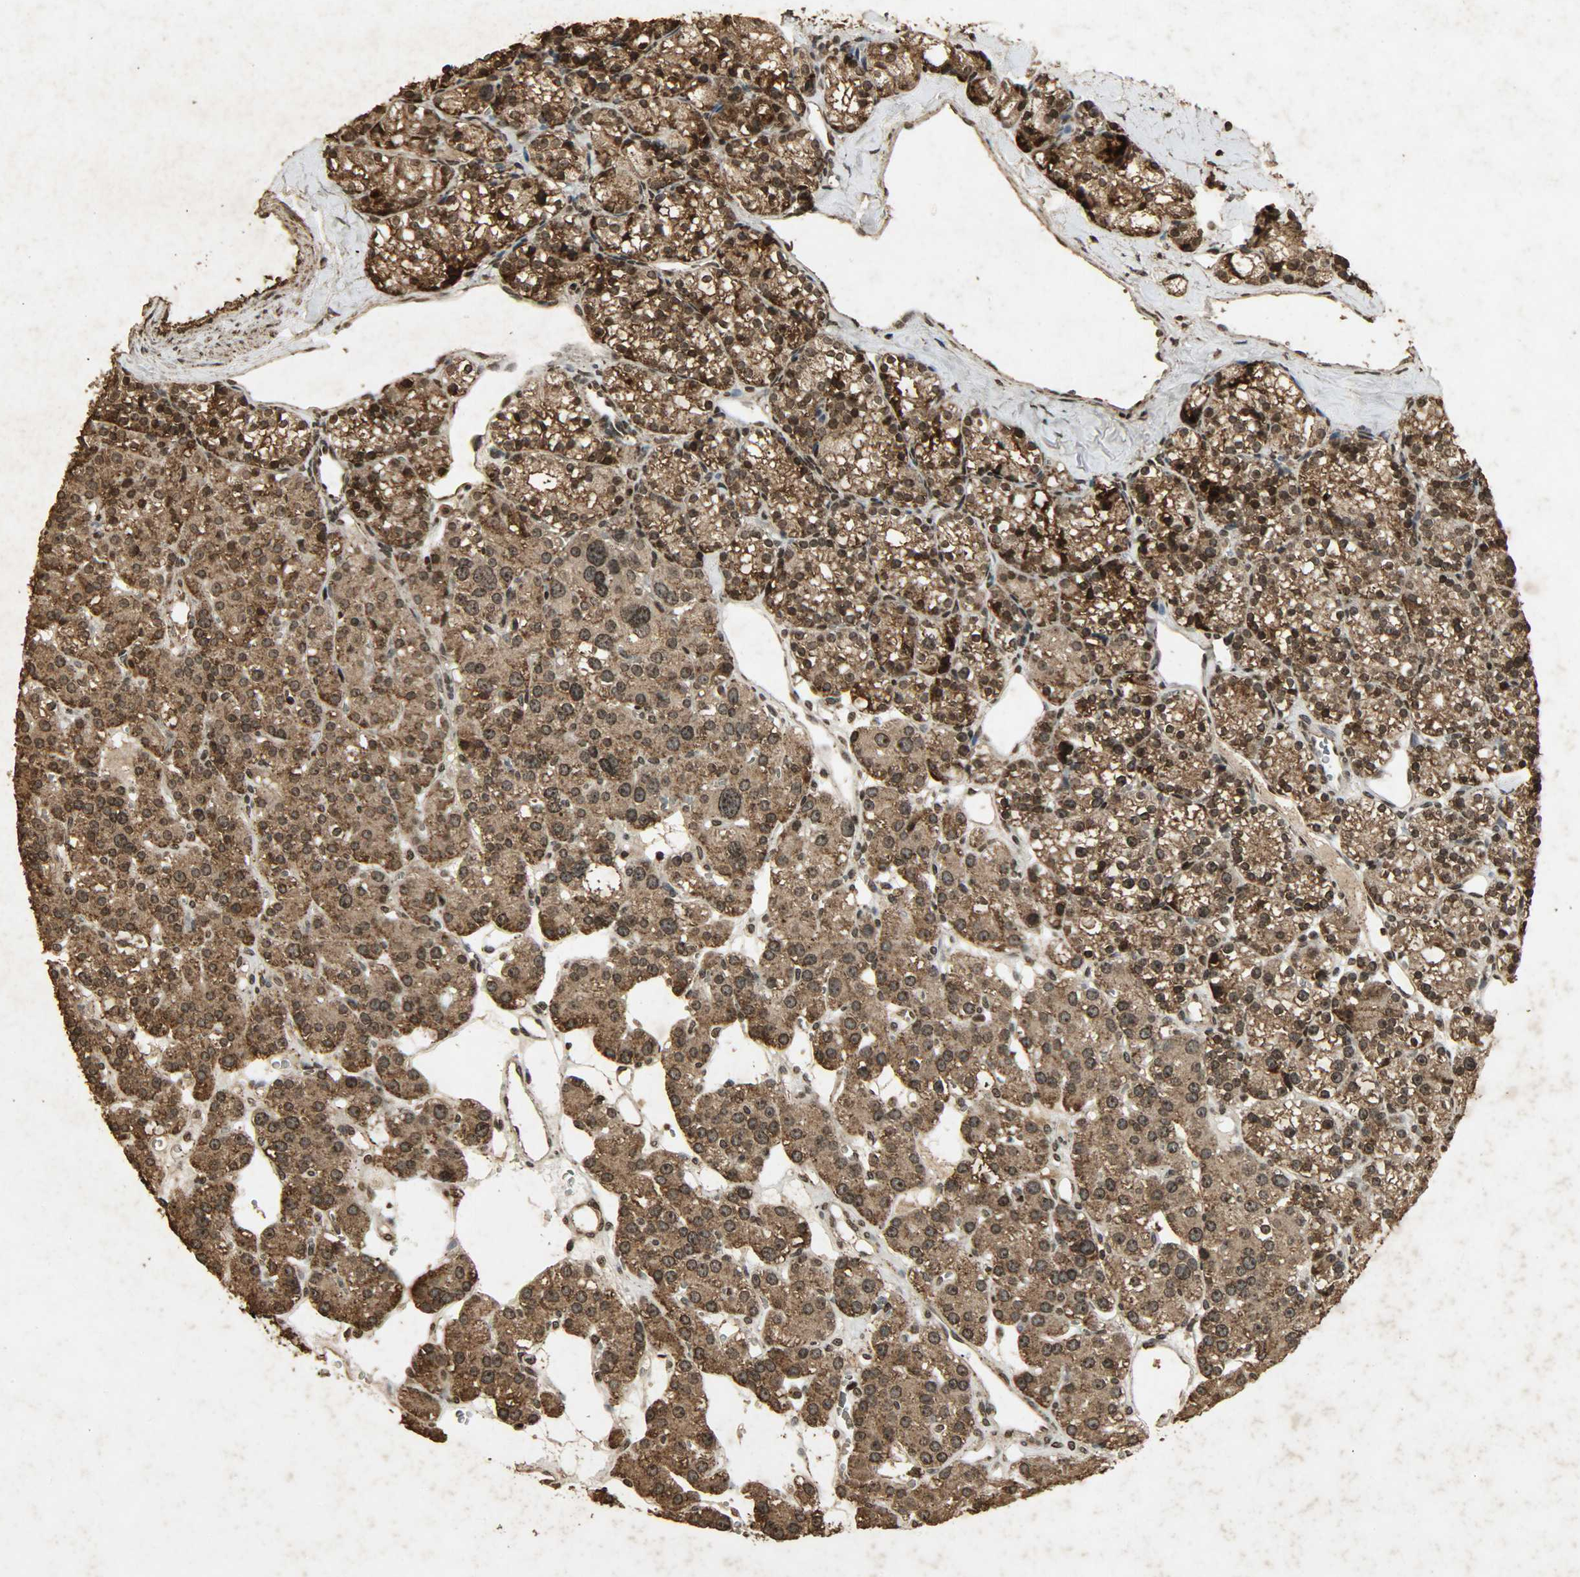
{"staining": {"intensity": "strong", "quantity": ">75%", "location": "cytoplasmic/membranous,nuclear"}, "tissue": "parathyroid gland", "cell_type": "Glandular cells", "image_type": "normal", "snomed": [{"axis": "morphology", "description": "Normal tissue, NOS"}, {"axis": "topography", "description": "Parathyroid gland"}], "caption": "Immunohistochemistry histopathology image of benign parathyroid gland stained for a protein (brown), which shows high levels of strong cytoplasmic/membranous,nuclear expression in about >75% of glandular cells.", "gene": "PPP3R1", "patient": {"sex": "female", "age": 64}}